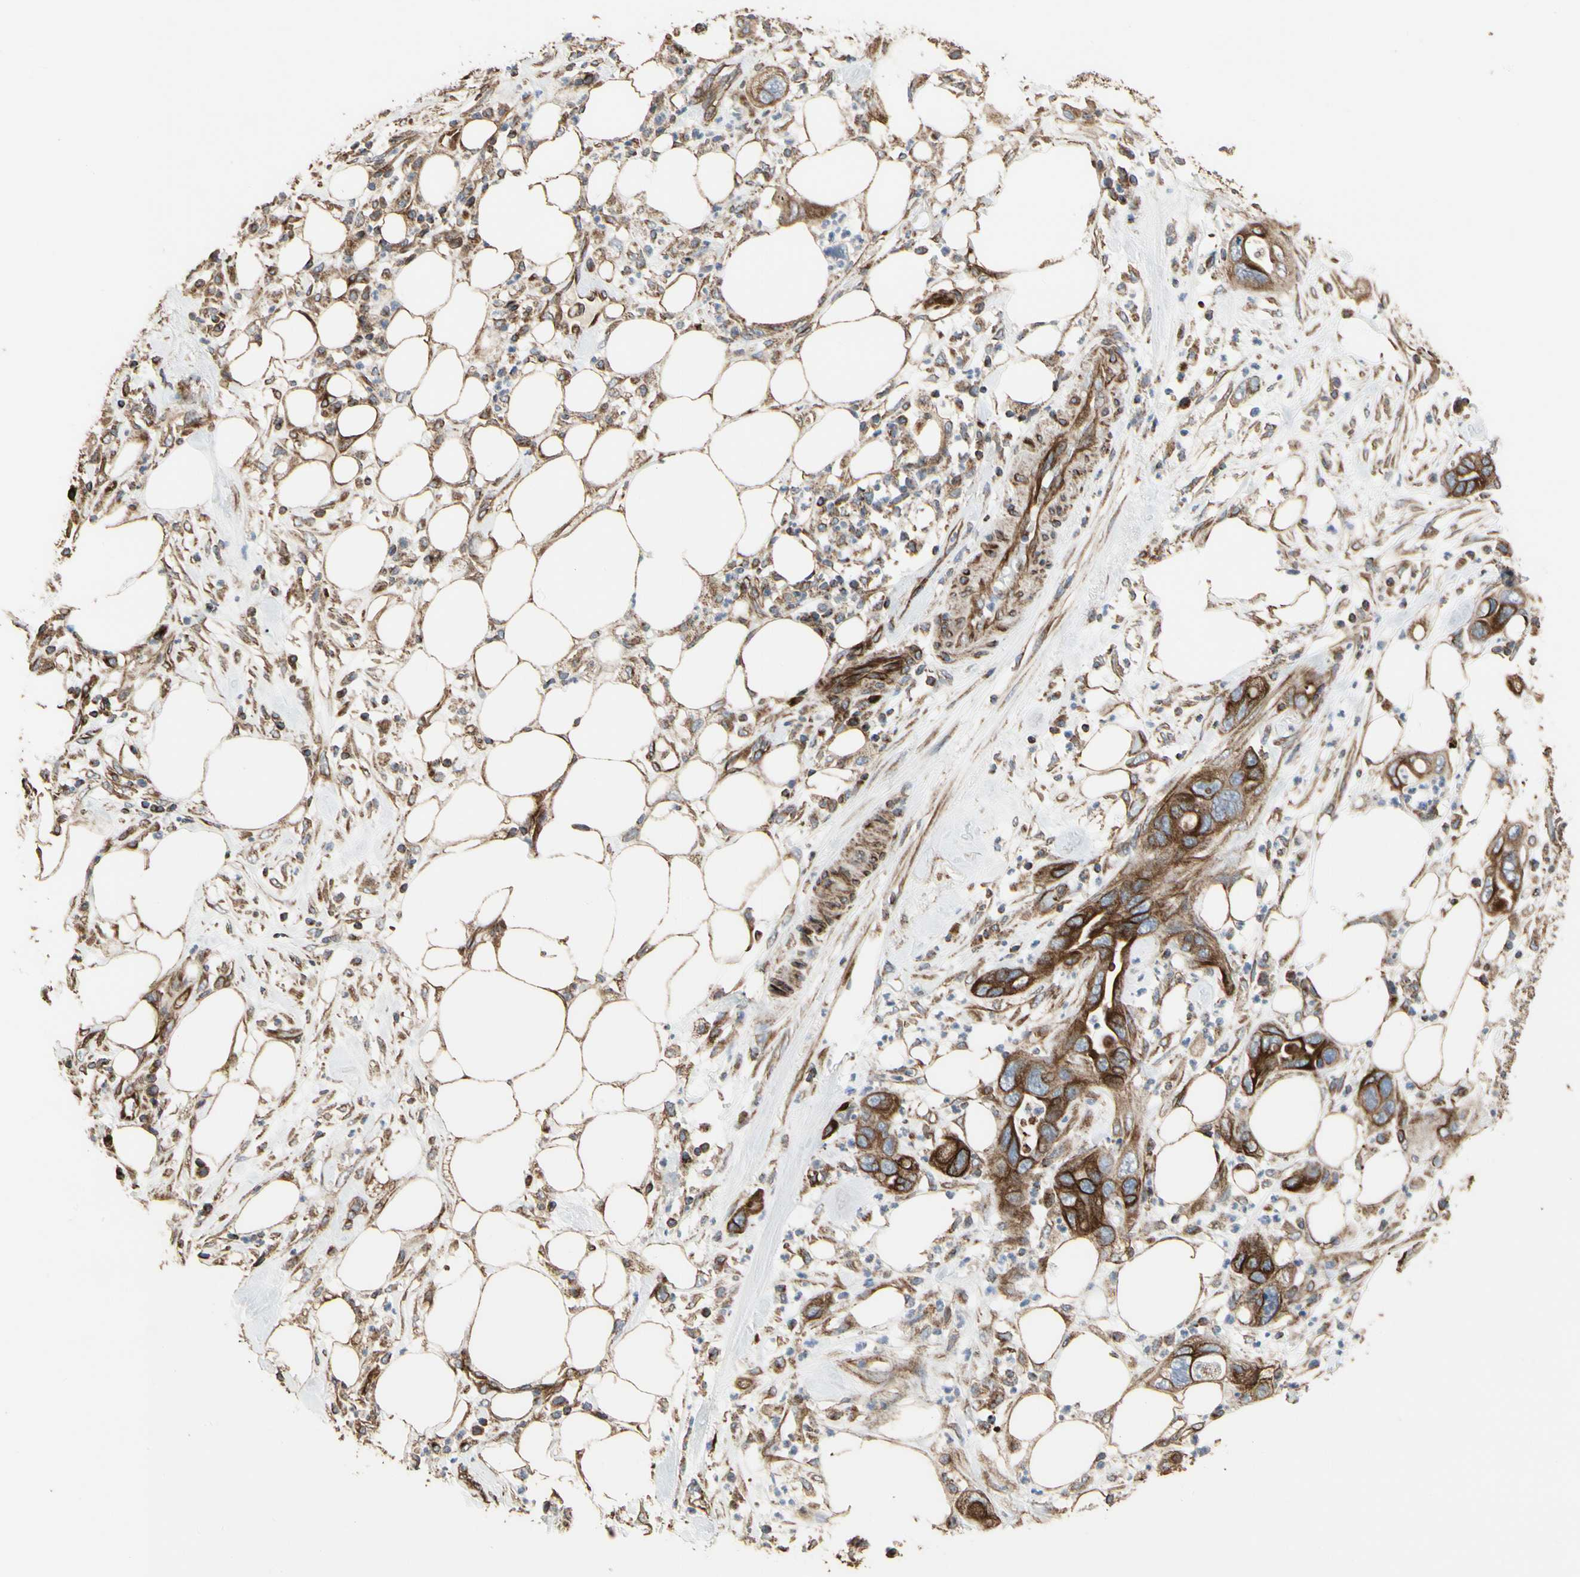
{"staining": {"intensity": "moderate", "quantity": "<25%", "location": "cytoplasmic/membranous"}, "tissue": "pancreatic cancer", "cell_type": "Tumor cells", "image_type": "cancer", "snomed": [{"axis": "morphology", "description": "Adenocarcinoma, NOS"}, {"axis": "topography", "description": "Pancreas"}], "caption": "High-power microscopy captured an immunohistochemistry (IHC) image of pancreatic cancer (adenocarcinoma), revealing moderate cytoplasmic/membranous staining in approximately <25% of tumor cells. (DAB IHC with brightfield microscopy, high magnification).", "gene": "TUBA1A", "patient": {"sex": "female", "age": 71}}